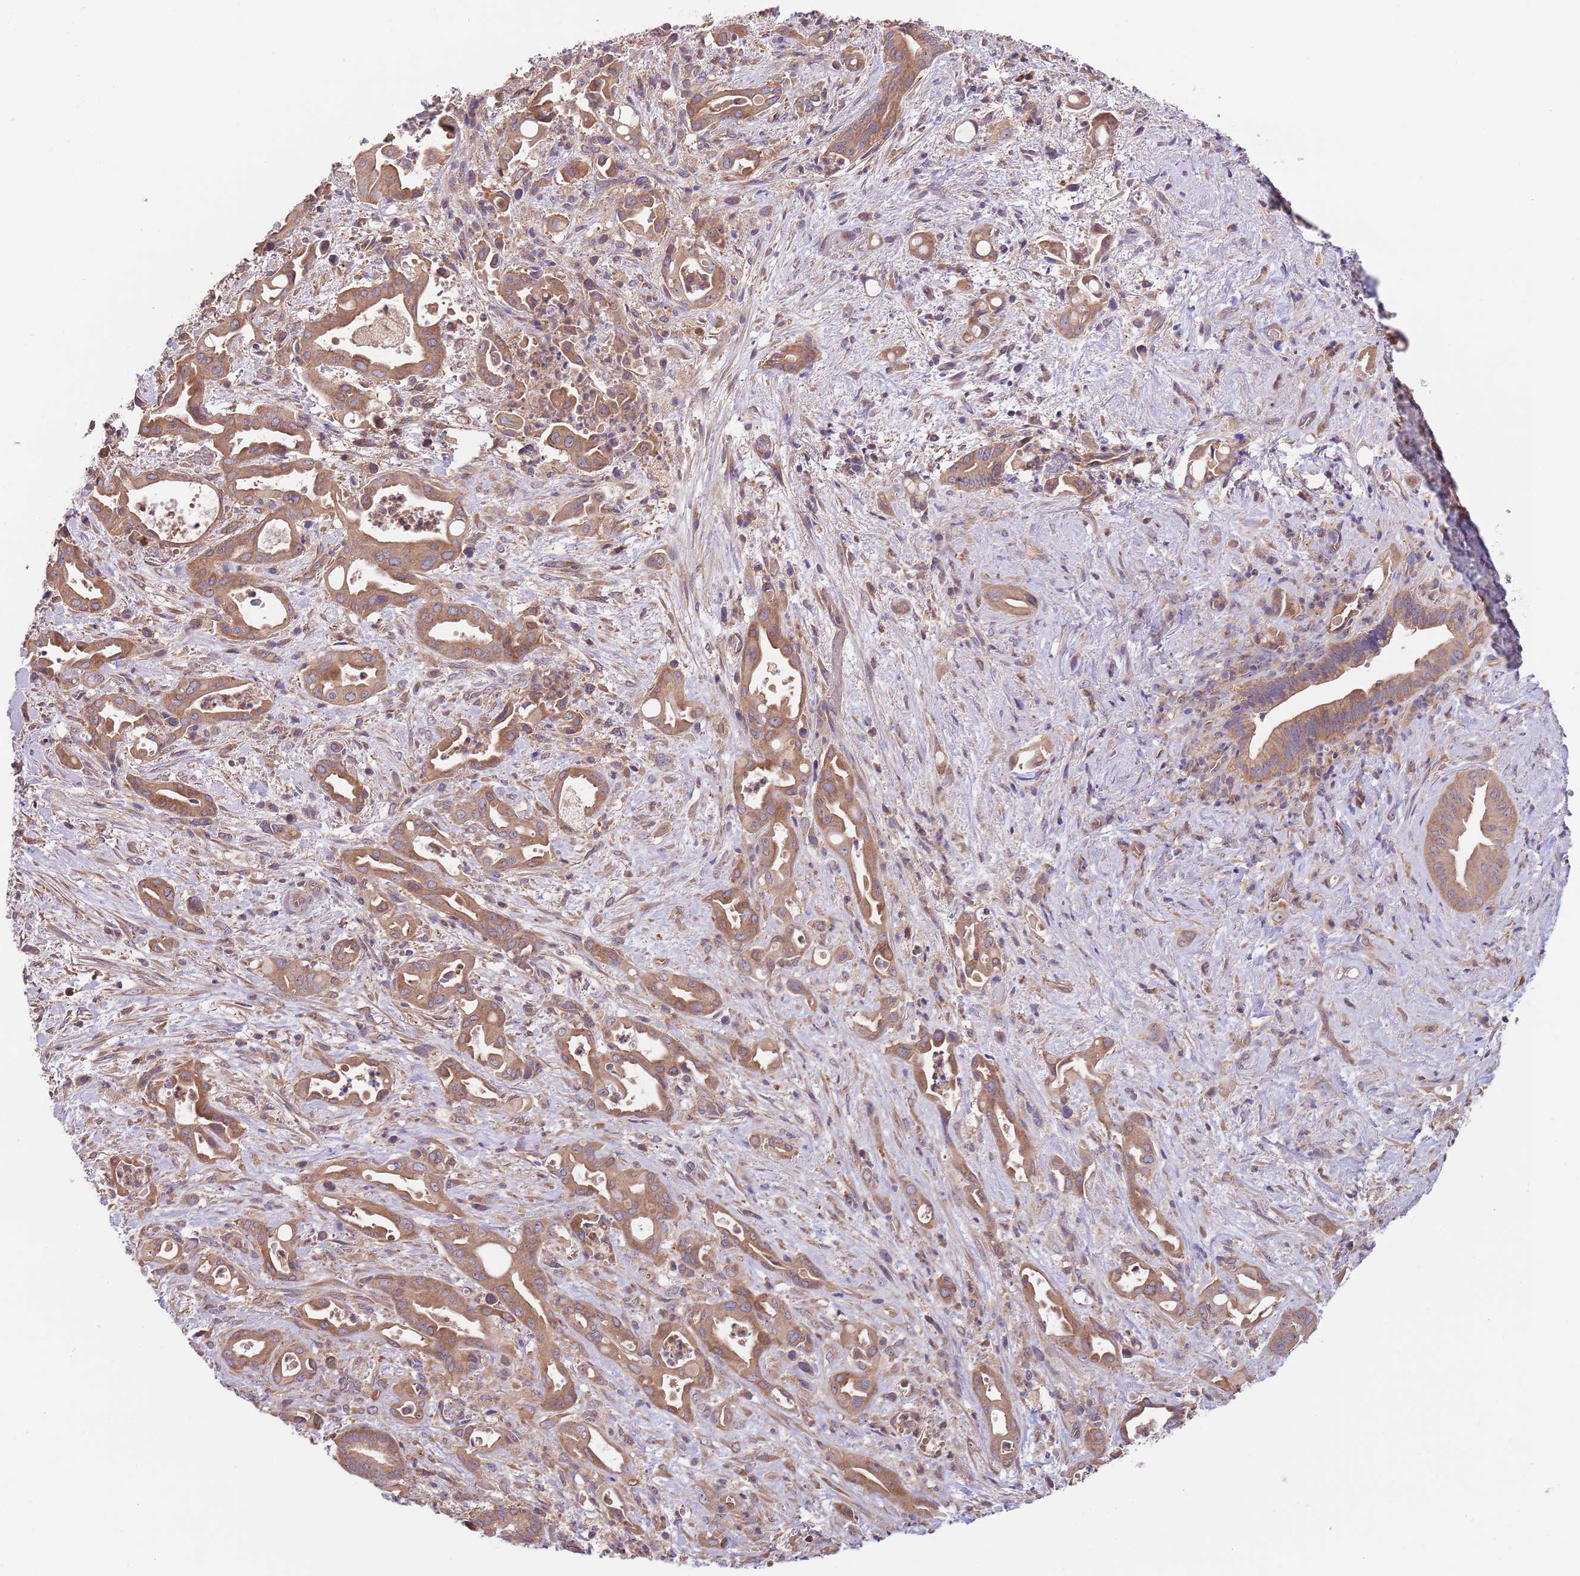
{"staining": {"intensity": "moderate", "quantity": ">75%", "location": "cytoplasmic/membranous"}, "tissue": "liver cancer", "cell_type": "Tumor cells", "image_type": "cancer", "snomed": [{"axis": "morphology", "description": "Cholangiocarcinoma"}, {"axis": "topography", "description": "Liver"}], "caption": "Moderate cytoplasmic/membranous expression is identified in approximately >75% of tumor cells in liver cancer (cholangiocarcinoma).", "gene": "EIF3F", "patient": {"sex": "female", "age": 68}}